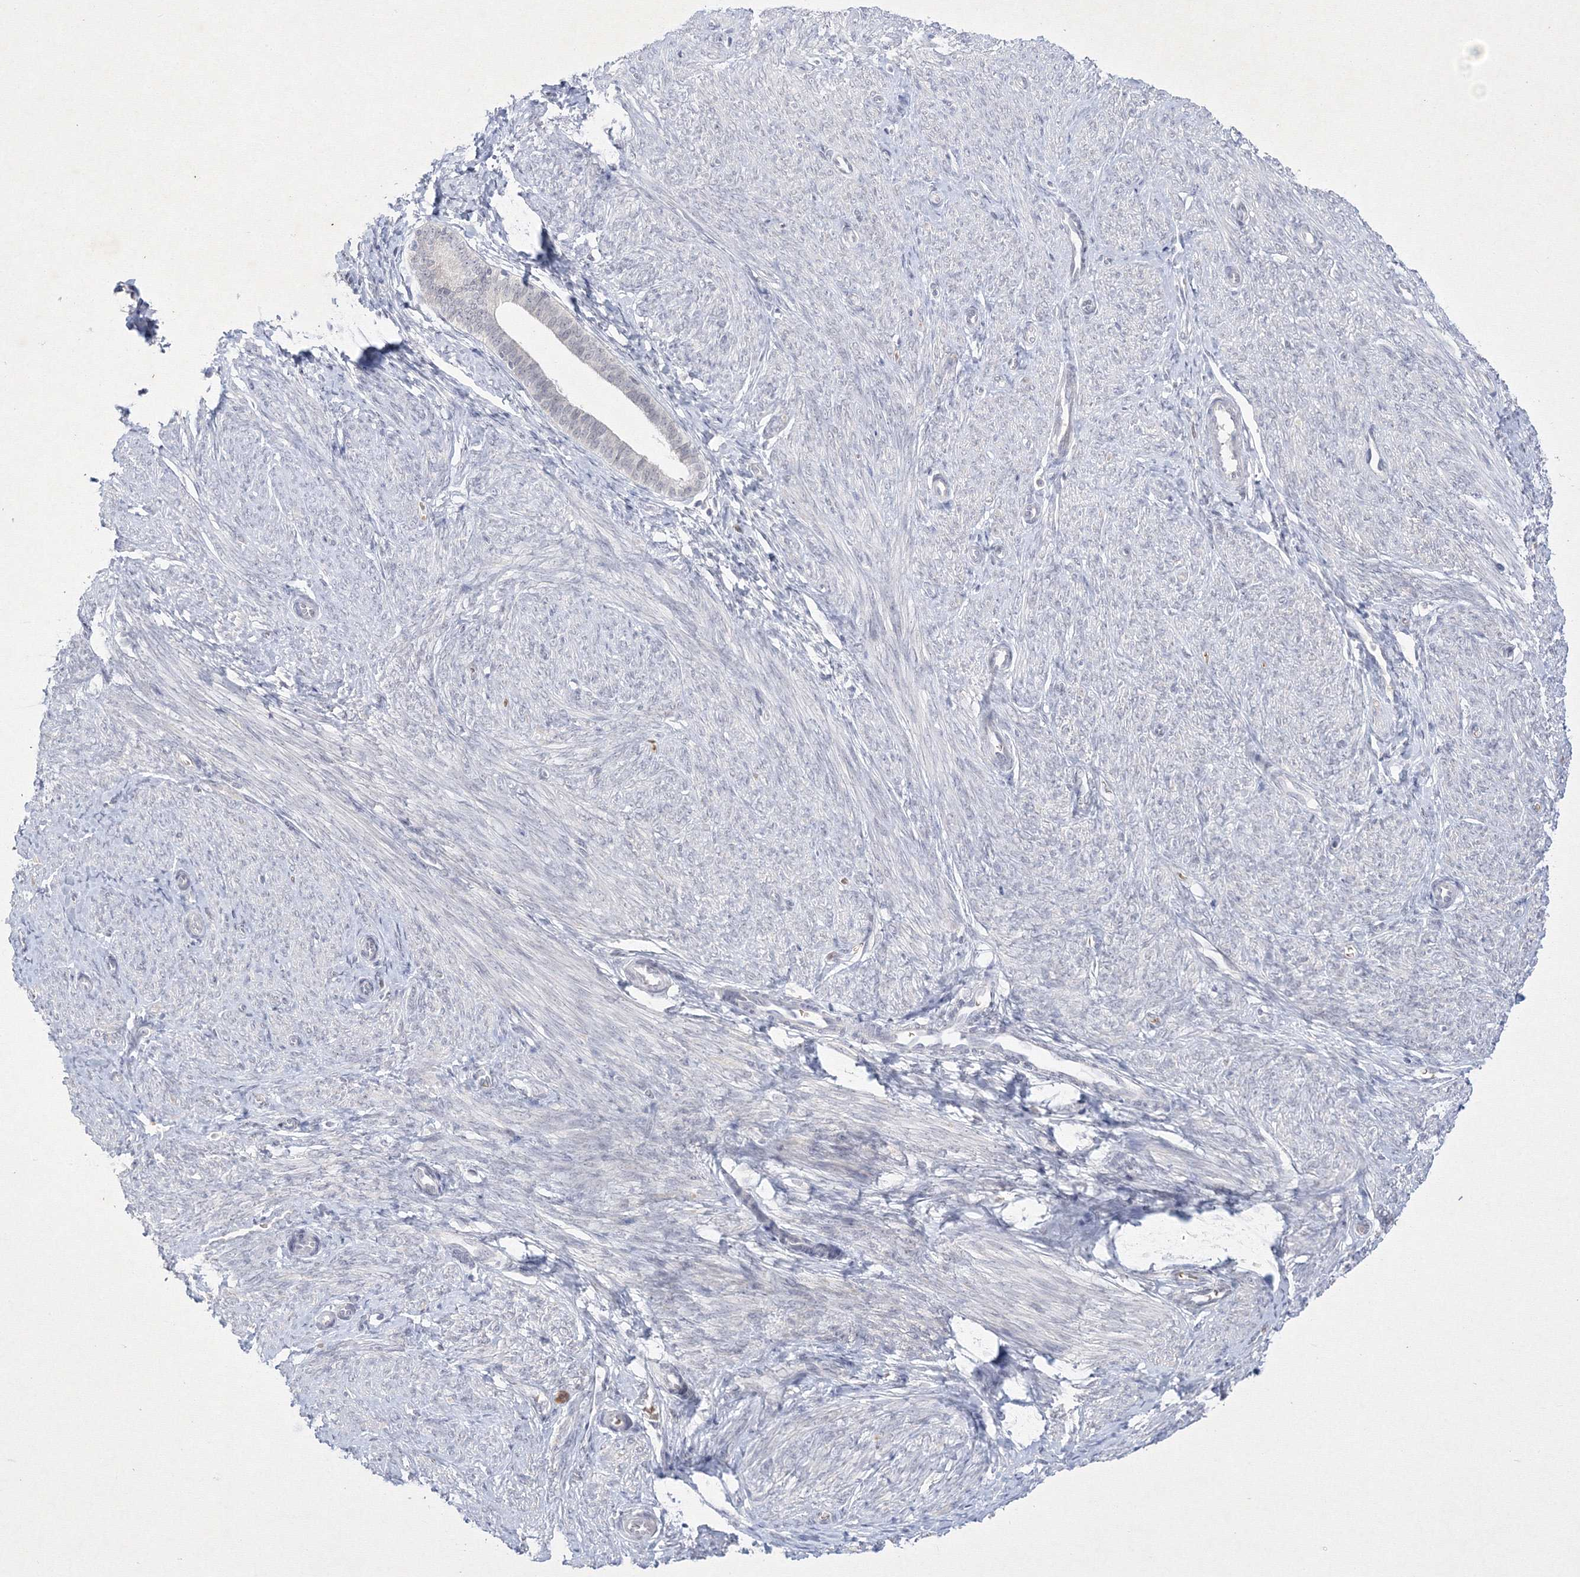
{"staining": {"intensity": "negative", "quantity": "none", "location": "none"}, "tissue": "endometrium", "cell_type": "Cells in endometrial stroma", "image_type": "normal", "snomed": [{"axis": "morphology", "description": "Normal tissue, NOS"}, {"axis": "topography", "description": "Endometrium"}], "caption": "Immunohistochemistry histopathology image of benign human endometrium stained for a protein (brown), which exhibits no expression in cells in endometrial stroma. The staining was performed using DAB (3,3'-diaminobenzidine) to visualize the protein expression in brown, while the nuclei were stained in blue with hematoxylin (Magnification: 20x).", "gene": "NXPE3", "patient": {"sex": "female", "age": 72}}